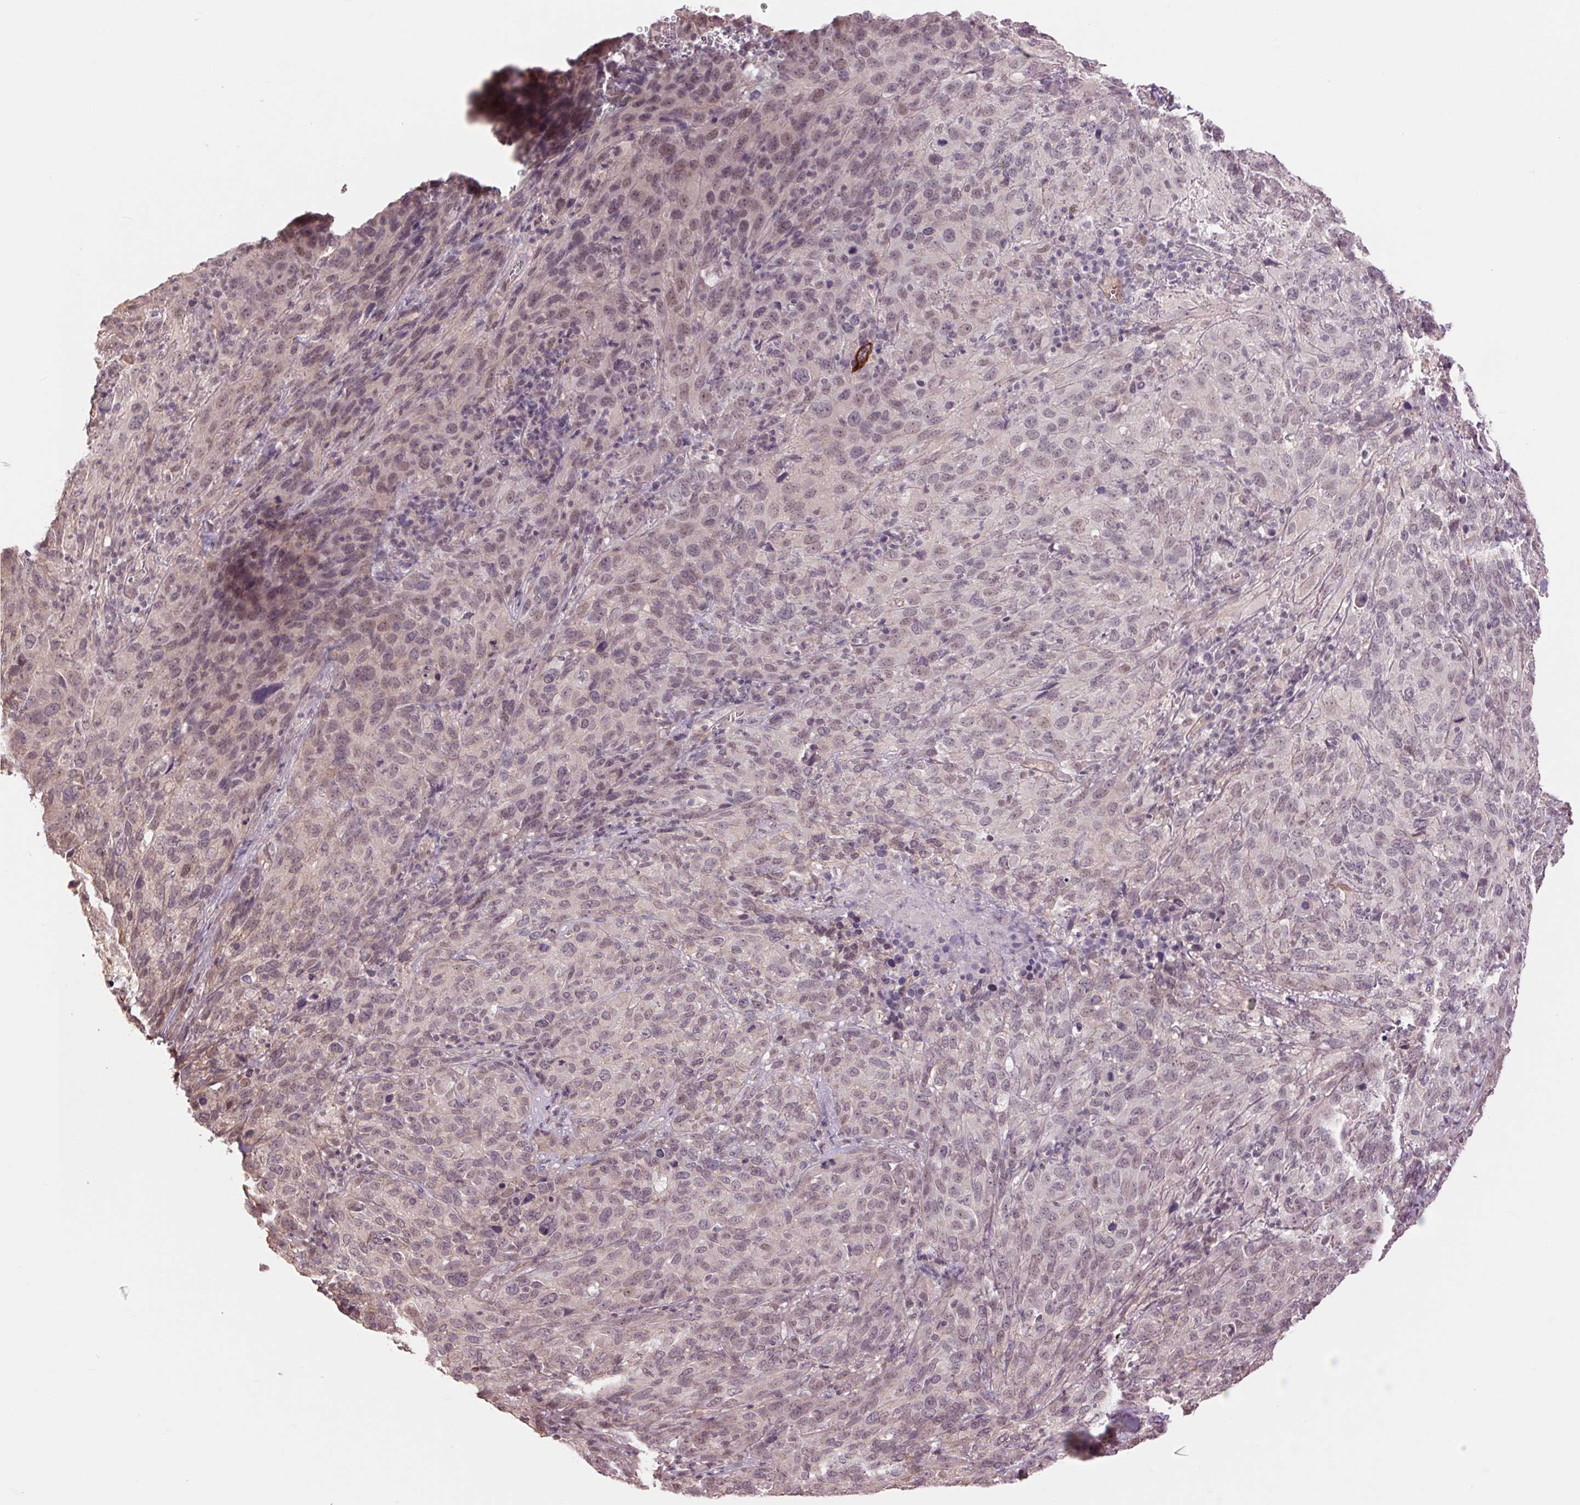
{"staining": {"intensity": "negative", "quantity": "none", "location": "none"}, "tissue": "cervical cancer", "cell_type": "Tumor cells", "image_type": "cancer", "snomed": [{"axis": "morphology", "description": "Squamous cell carcinoma, NOS"}, {"axis": "topography", "description": "Cervix"}], "caption": "Cervical cancer was stained to show a protein in brown. There is no significant staining in tumor cells.", "gene": "PALM", "patient": {"sex": "female", "age": 51}}